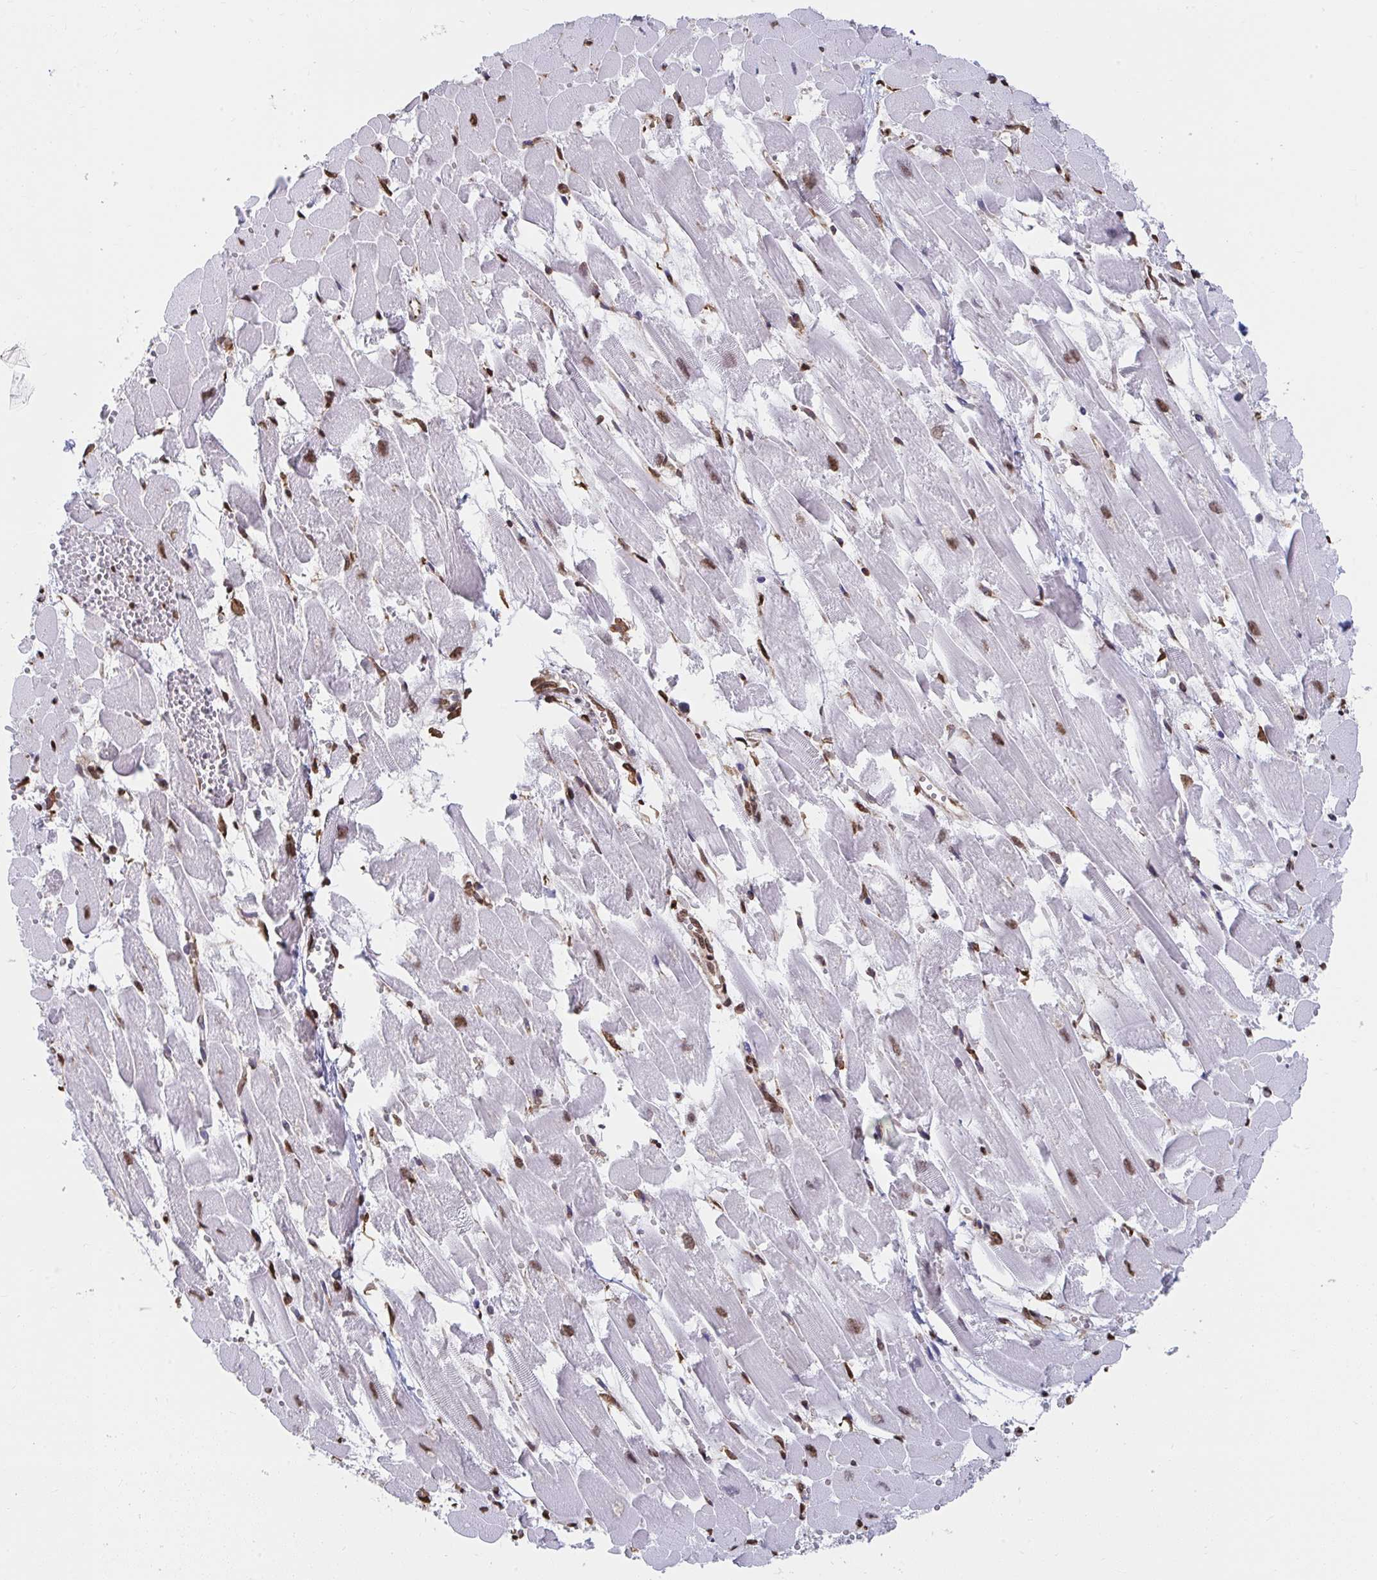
{"staining": {"intensity": "moderate", "quantity": ">75%", "location": "nuclear"}, "tissue": "heart muscle", "cell_type": "Cardiomyocytes", "image_type": "normal", "snomed": [{"axis": "morphology", "description": "Normal tissue, NOS"}, {"axis": "topography", "description": "Heart"}], "caption": "A micrograph showing moderate nuclear expression in approximately >75% of cardiomyocytes in benign heart muscle, as visualized by brown immunohistochemical staining.", "gene": "SYNCRIP", "patient": {"sex": "female", "age": 52}}